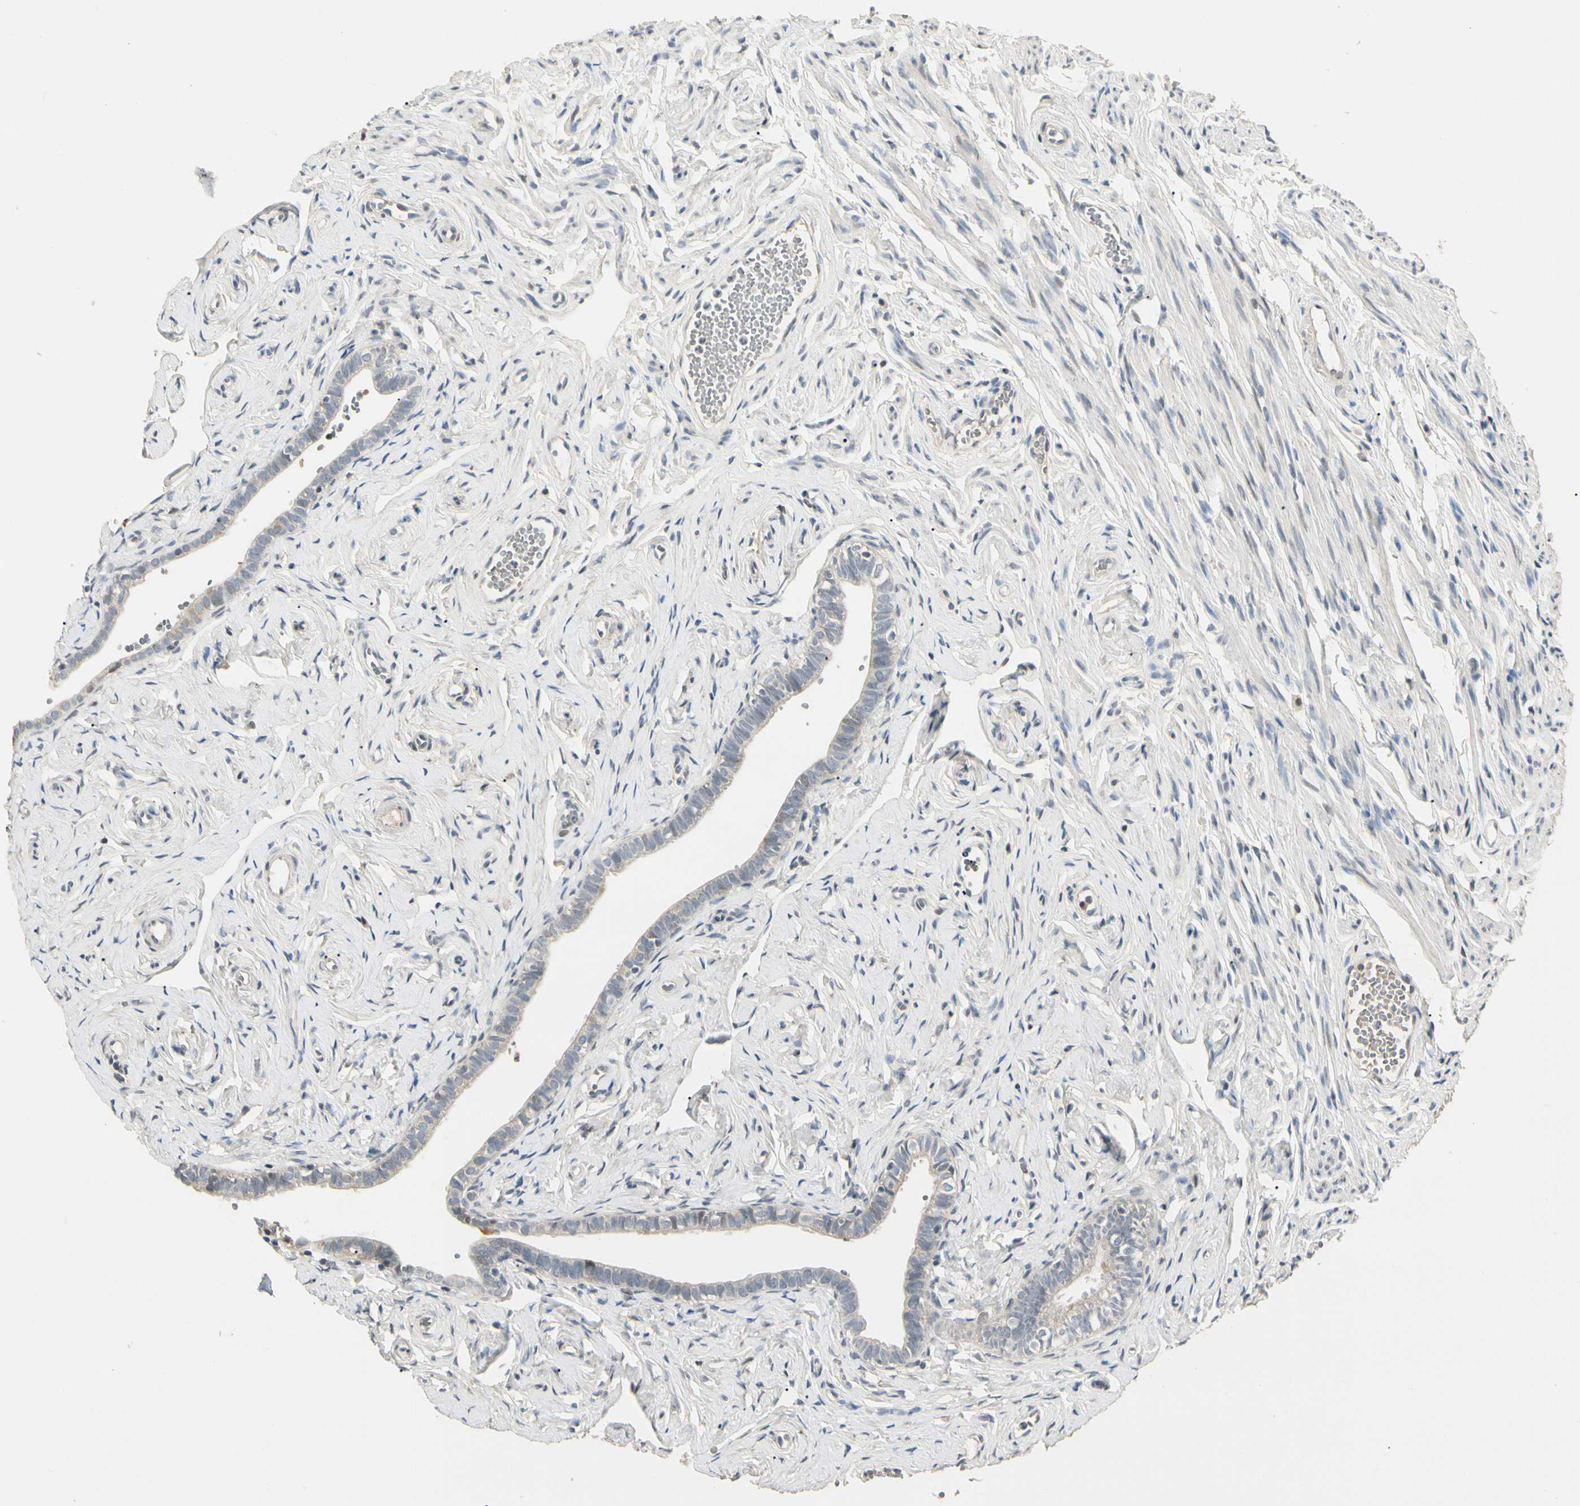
{"staining": {"intensity": "weak", "quantity": "<25%", "location": "cytoplasmic/membranous"}, "tissue": "fallopian tube", "cell_type": "Glandular cells", "image_type": "normal", "snomed": [{"axis": "morphology", "description": "Normal tissue, NOS"}, {"axis": "topography", "description": "Fallopian tube"}], "caption": "An immunohistochemistry histopathology image of benign fallopian tube is shown. There is no staining in glandular cells of fallopian tube. (Brightfield microscopy of DAB (3,3'-diaminobenzidine) immunohistochemistry at high magnification).", "gene": "GREM1", "patient": {"sex": "female", "age": 71}}